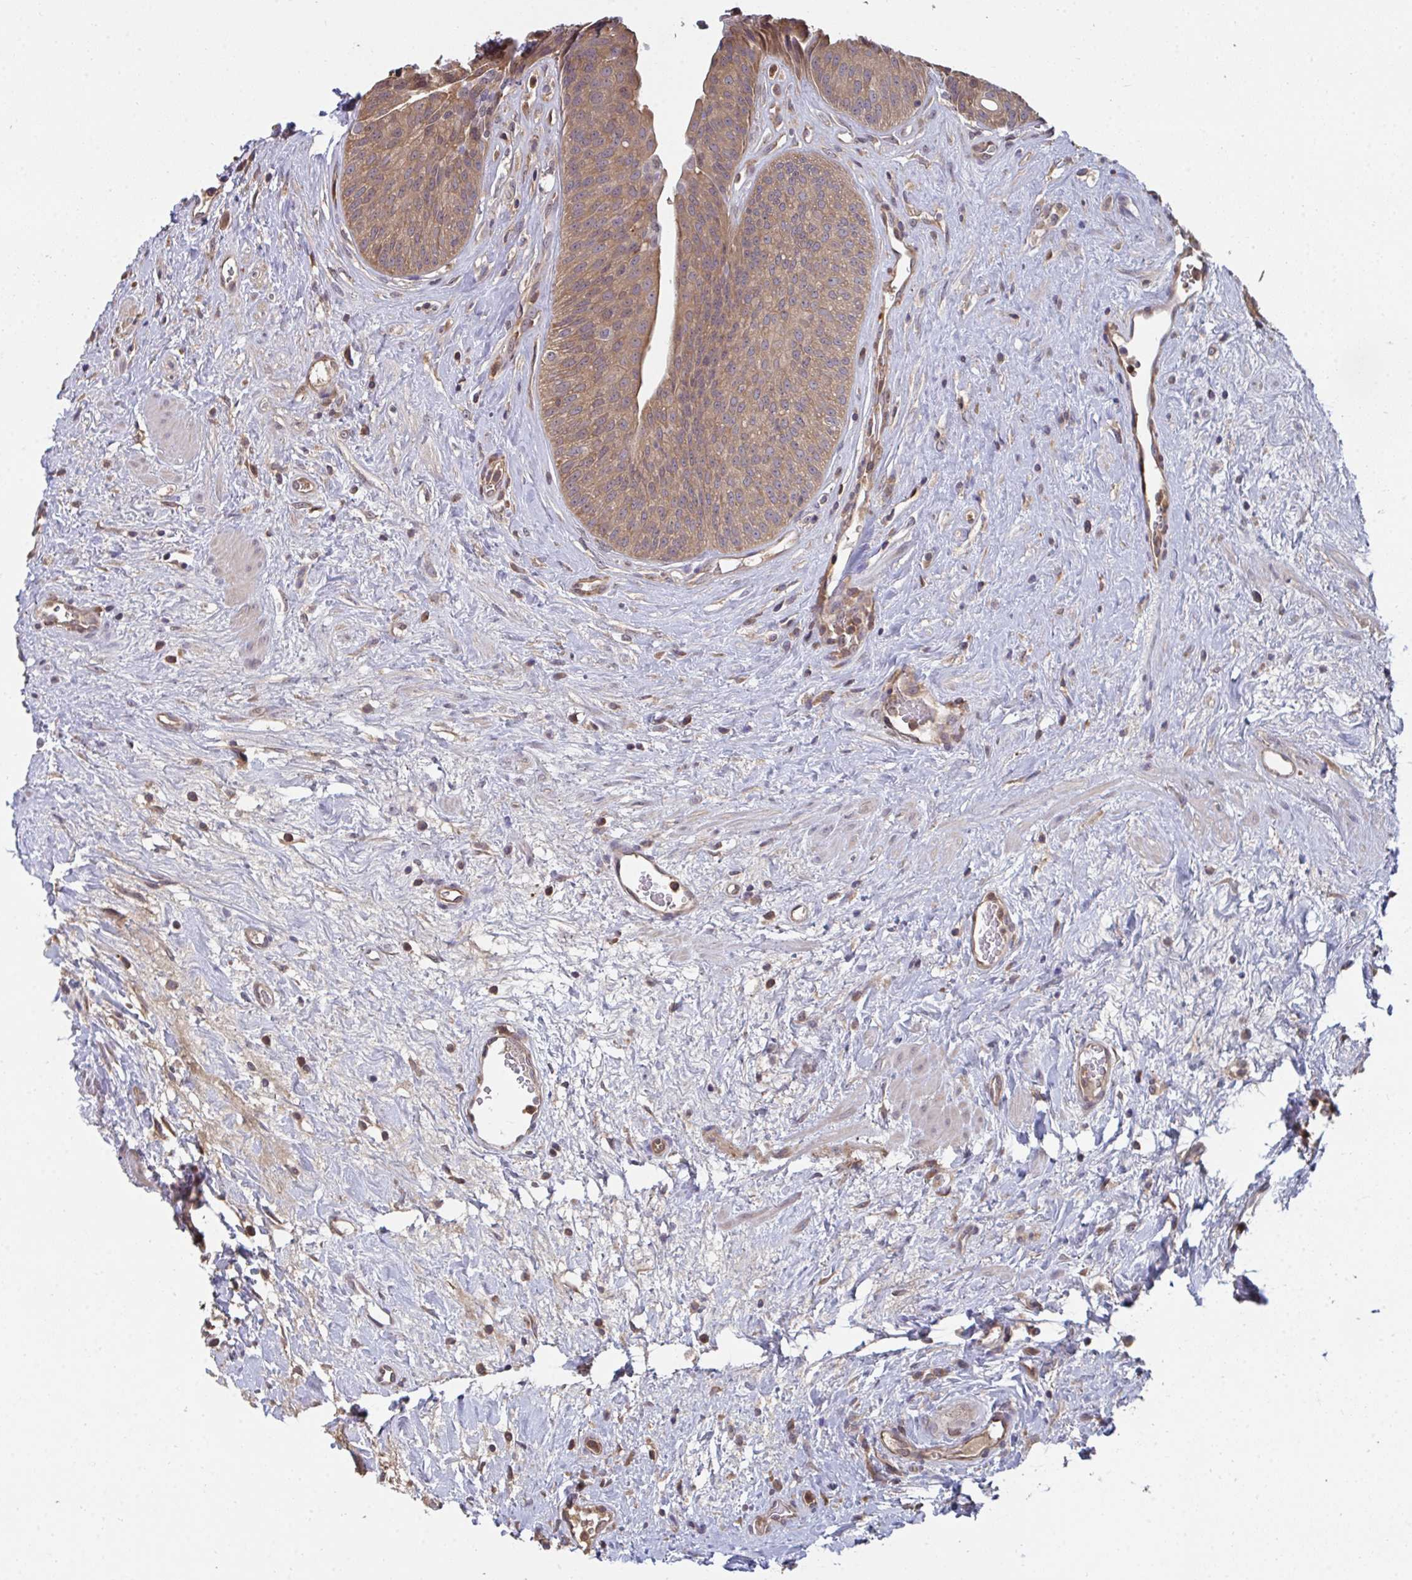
{"staining": {"intensity": "moderate", "quantity": ">75%", "location": "cytoplasmic/membranous"}, "tissue": "urinary bladder", "cell_type": "Urothelial cells", "image_type": "normal", "snomed": [{"axis": "morphology", "description": "Normal tissue, NOS"}, {"axis": "topography", "description": "Urinary bladder"}], "caption": "Approximately >75% of urothelial cells in normal urinary bladder demonstrate moderate cytoplasmic/membranous protein staining as visualized by brown immunohistochemical staining.", "gene": "TTC9C", "patient": {"sex": "female", "age": 56}}